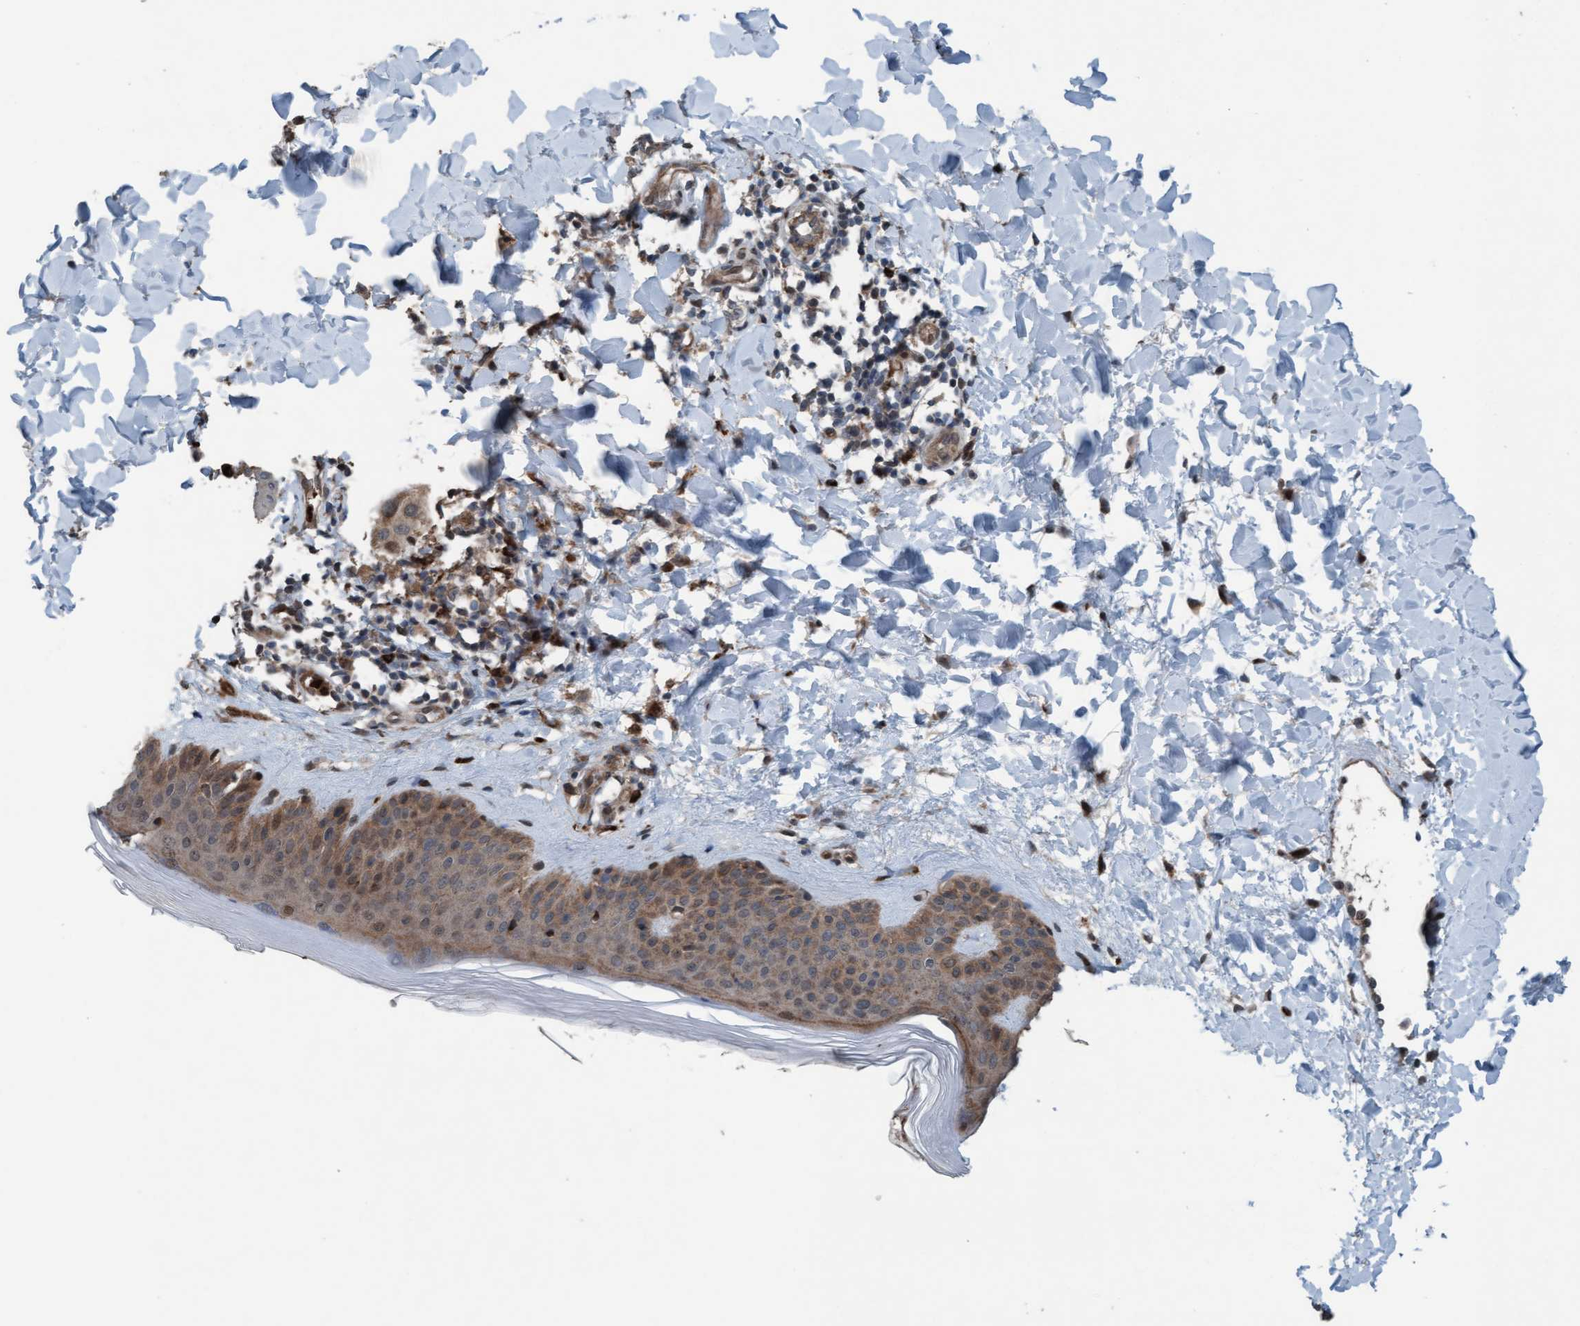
{"staining": {"intensity": "weak", "quantity": ">75%", "location": "cytoplasmic/membranous,nuclear"}, "tissue": "skin", "cell_type": "Fibroblasts", "image_type": "normal", "snomed": [{"axis": "morphology", "description": "Normal tissue, NOS"}, {"axis": "morphology", "description": "Malignant melanoma, Metastatic site"}, {"axis": "topography", "description": "Skin"}], "caption": "Protein expression analysis of unremarkable skin shows weak cytoplasmic/membranous,nuclear positivity in approximately >75% of fibroblasts. (IHC, brightfield microscopy, high magnification).", "gene": "PLXNB2", "patient": {"sex": "male", "age": 41}}